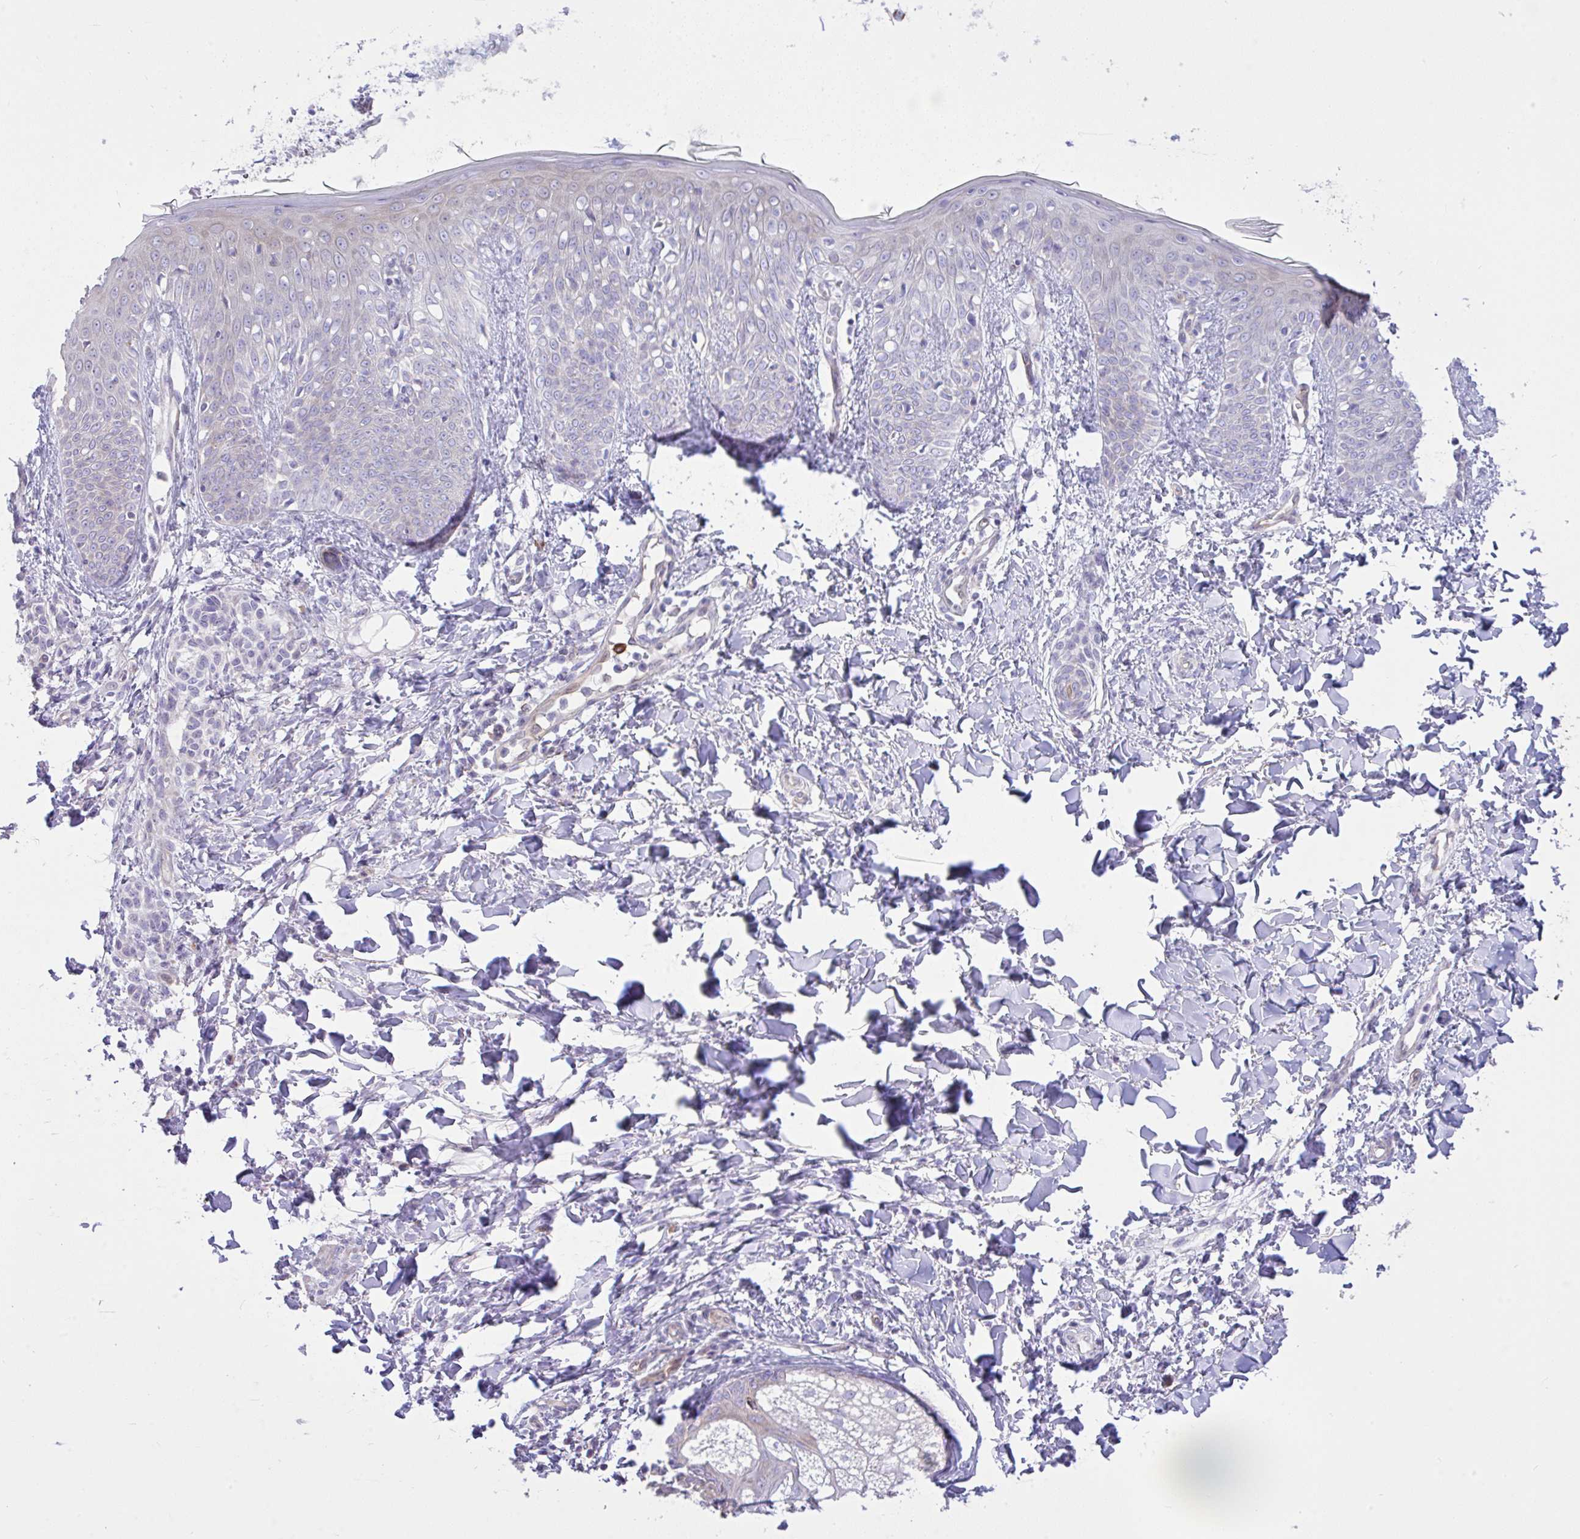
{"staining": {"intensity": "negative", "quantity": "none", "location": "none"}, "tissue": "skin", "cell_type": "Fibroblasts", "image_type": "normal", "snomed": [{"axis": "morphology", "description": "Normal tissue, NOS"}, {"axis": "topography", "description": "Skin"}], "caption": "This is a histopathology image of immunohistochemistry staining of benign skin, which shows no staining in fibroblasts.", "gene": "EEF1A1", "patient": {"sex": "male", "age": 16}}